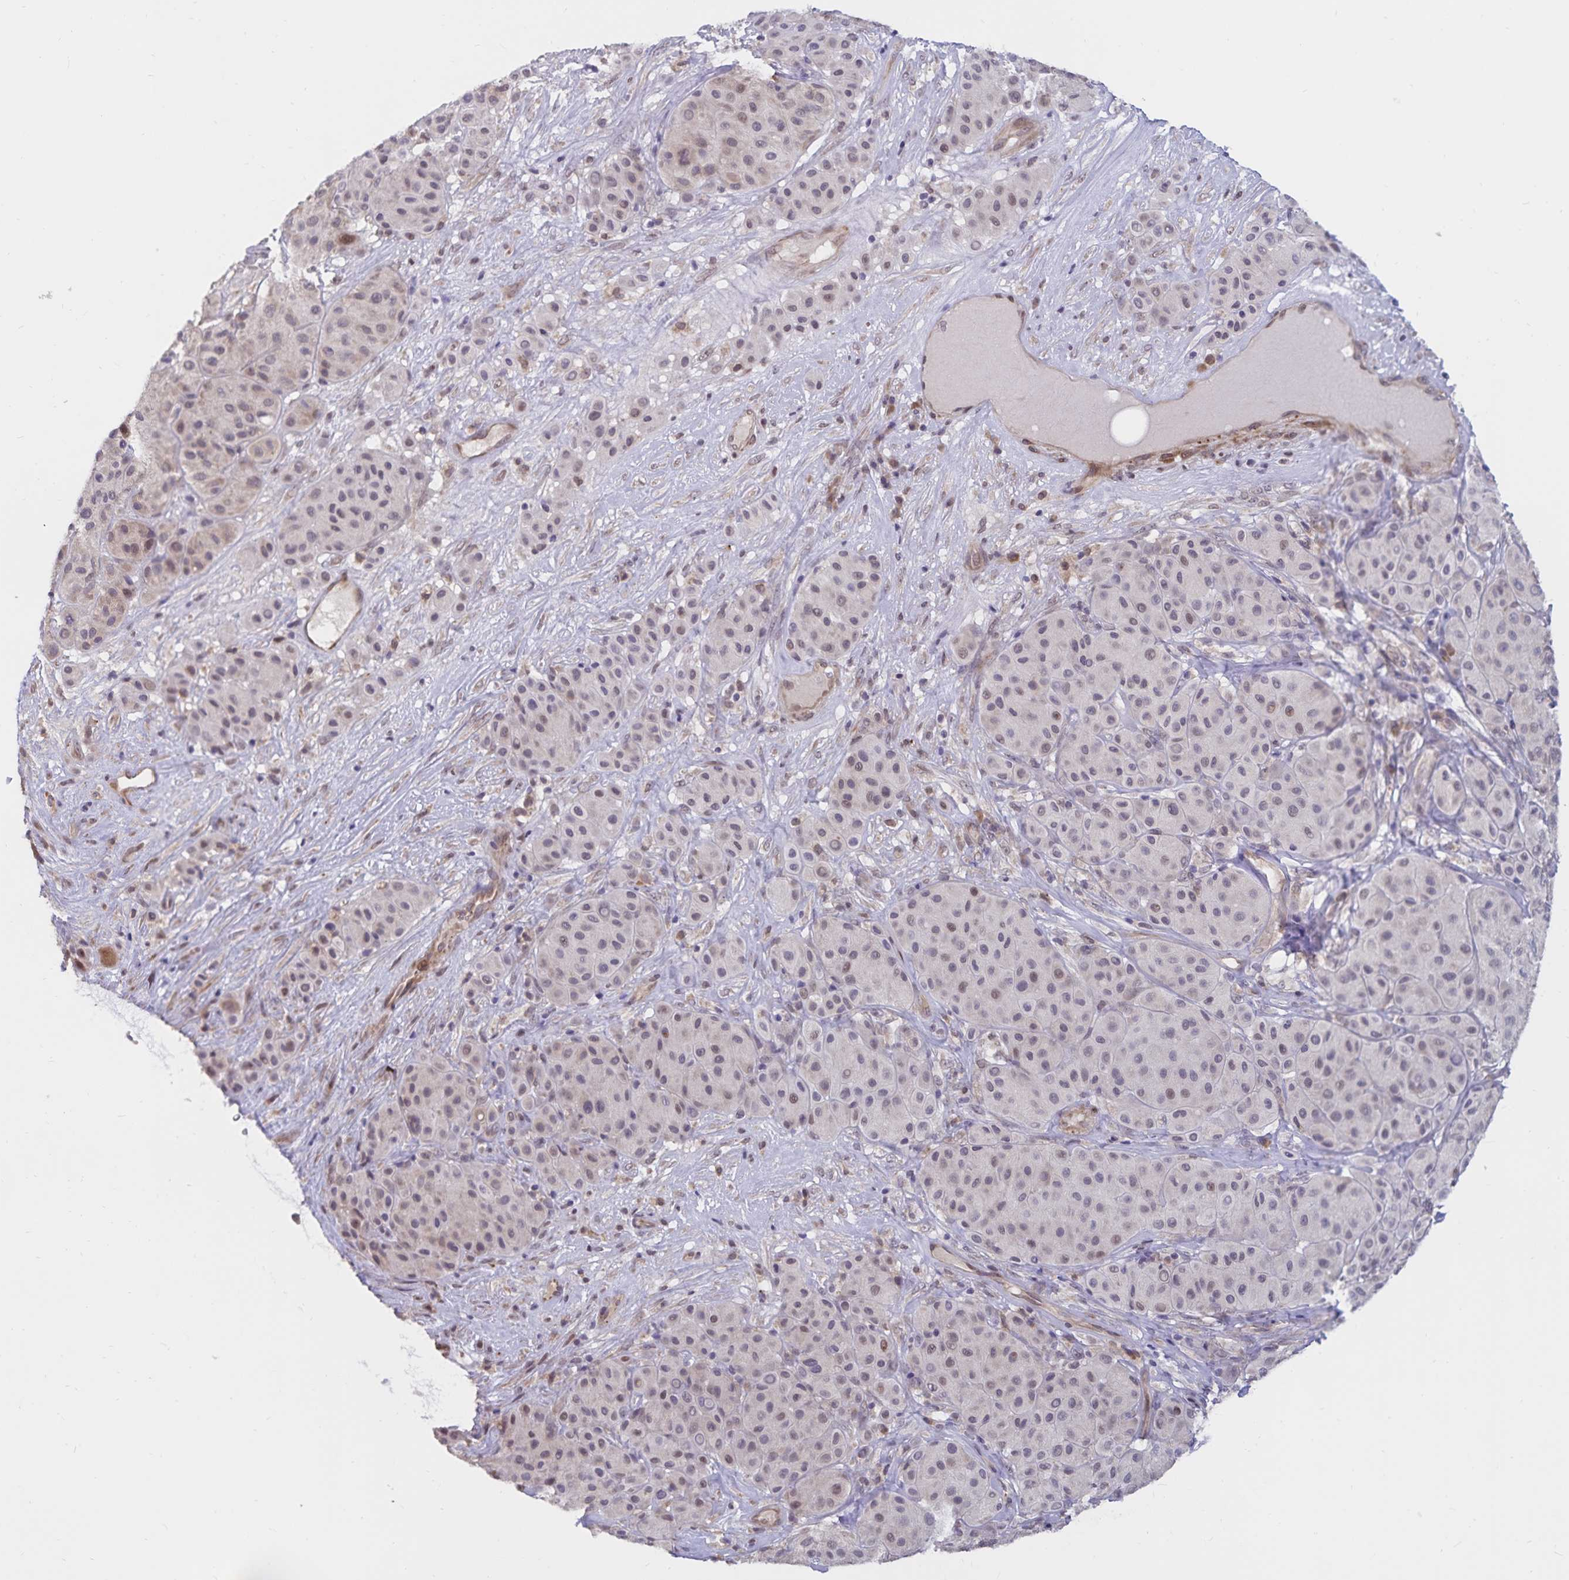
{"staining": {"intensity": "weak", "quantity": "<25%", "location": "nuclear"}, "tissue": "melanoma", "cell_type": "Tumor cells", "image_type": "cancer", "snomed": [{"axis": "morphology", "description": "Malignant melanoma, Metastatic site"}, {"axis": "topography", "description": "Smooth muscle"}], "caption": "Protein analysis of melanoma reveals no significant expression in tumor cells. The staining was performed using DAB to visualize the protein expression in brown, while the nuclei were stained in blue with hematoxylin (Magnification: 20x).", "gene": "ATP2A2", "patient": {"sex": "male", "age": 41}}